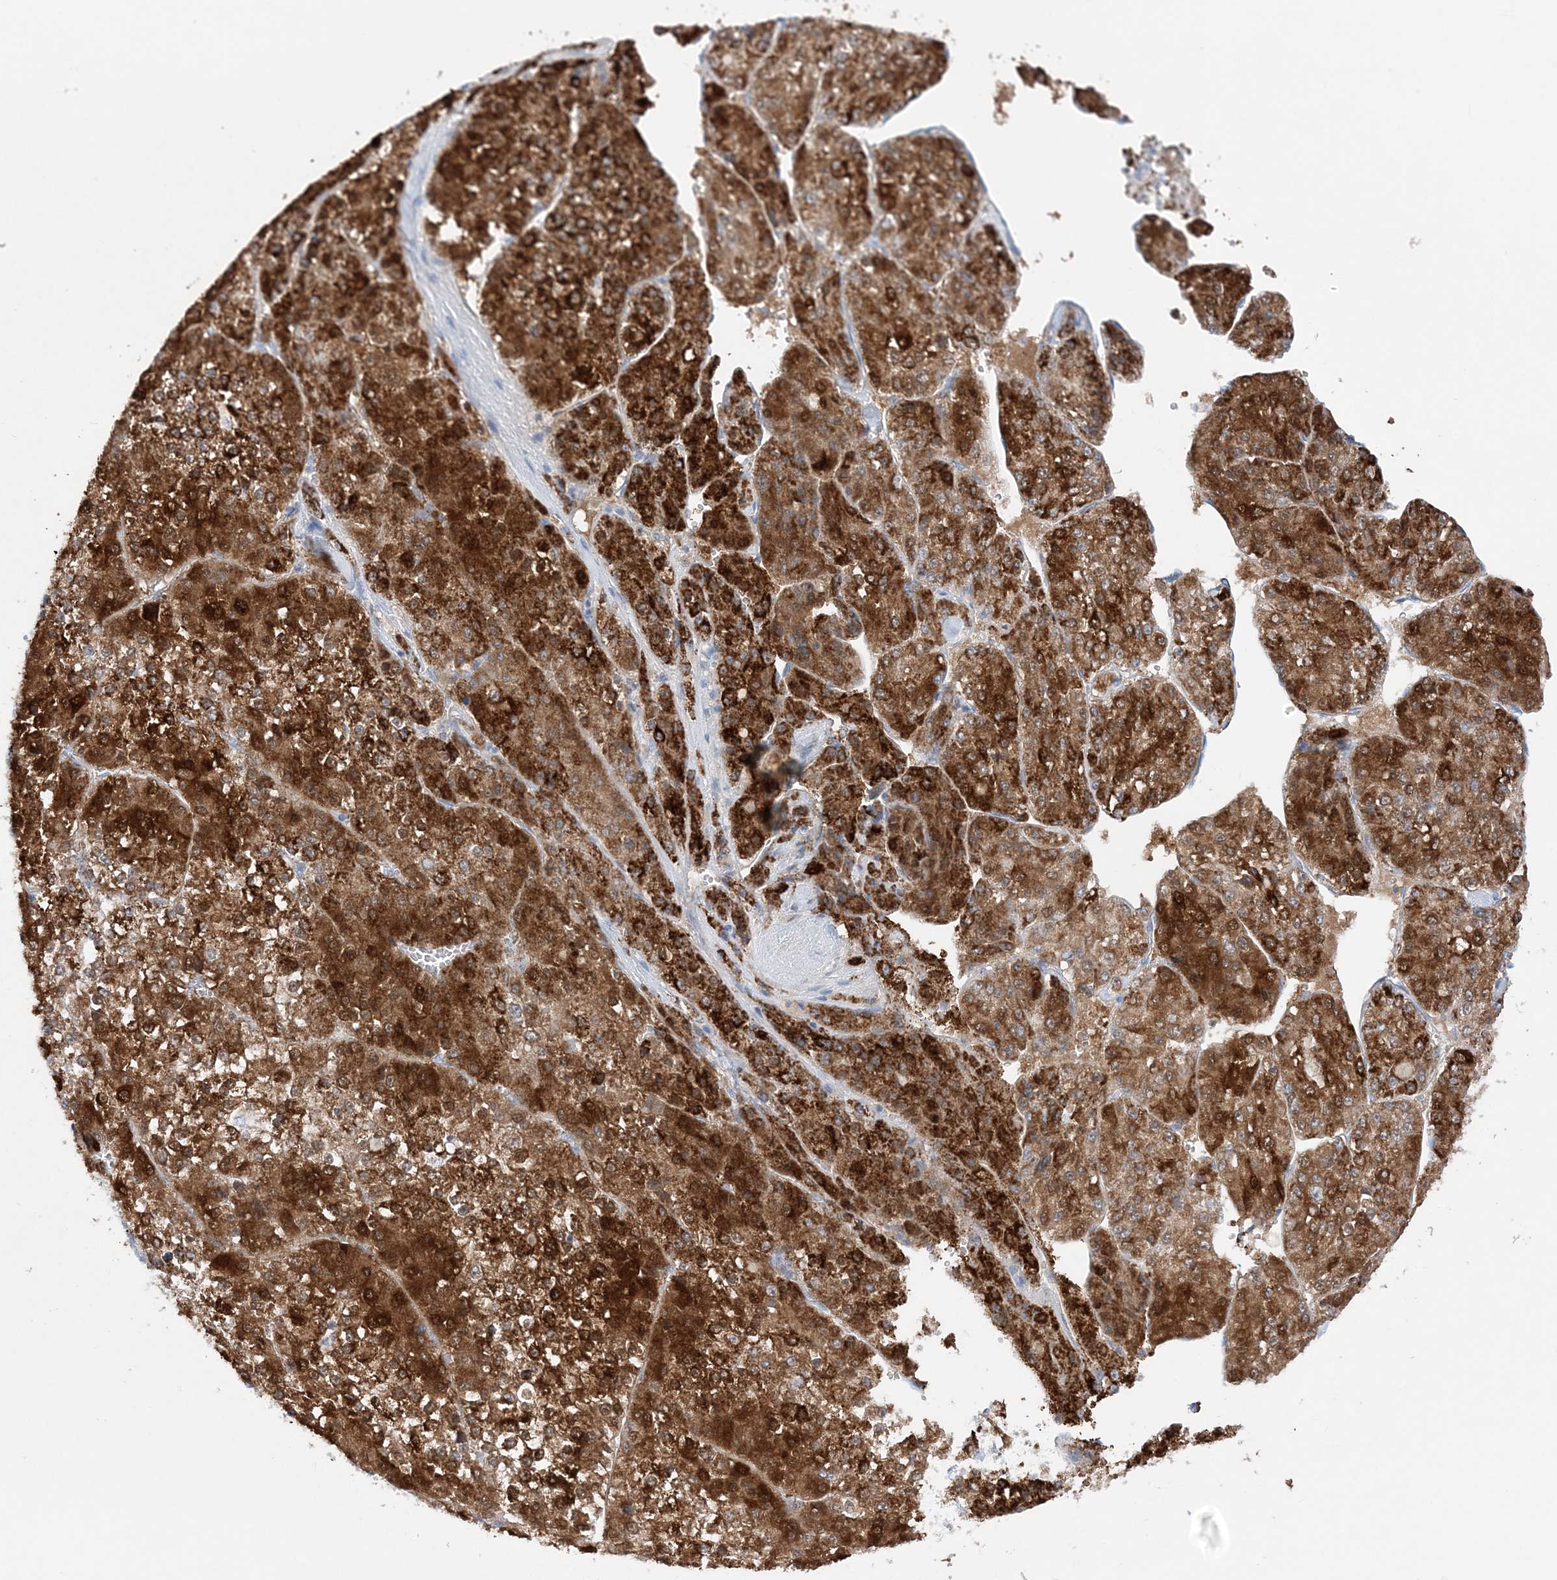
{"staining": {"intensity": "strong", "quantity": ">75%", "location": "cytoplasmic/membranous"}, "tissue": "liver cancer", "cell_type": "Tumor cells", "image_type": "cancer", "snomed": [{"axis": "morphology", "description": "Carcinoma, Hepatocellular, NOS"}, {"axis": "topography", "description": "Liver"}], "caption": "Approximately >75% of tumor cells in human liver hepatocellular carcinoma show strong cytoplasmic/membranous protein staining as visualized by brown immunohistochemical staining.", "gene": "HMGCS1", "patient": {"sex": "female", "age": 73}}